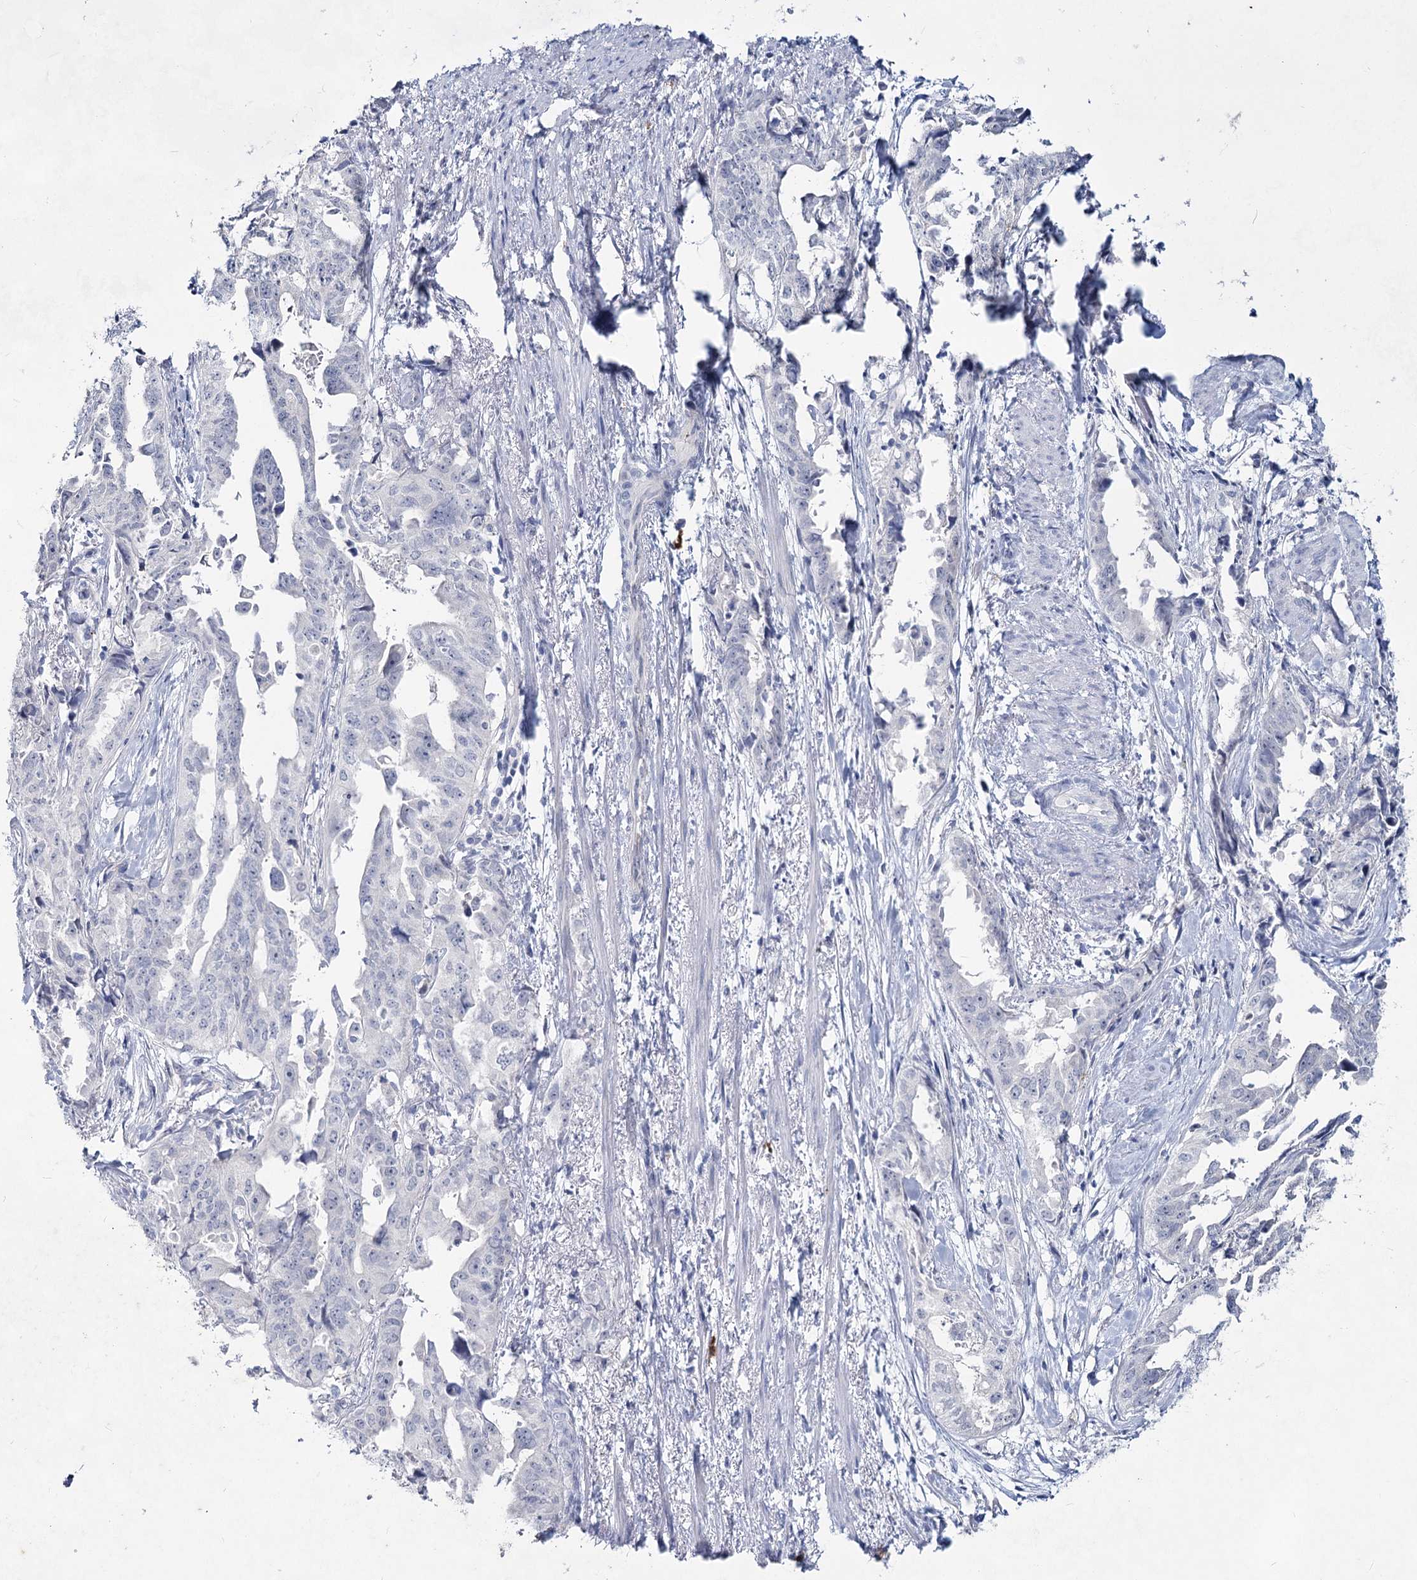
{"staining": {"intensity": "negative", "quantity": "none", "location": "none"}, "tissue": "endometrial cancer", "cell_type": "Tumor cells", "image_type": "cancer", "snomed": [{"axis": "morphology", "description": "Adenocarcinoma, NOS"}, {"axis": "topography", "description": "Endometrium"}], "caption": "Immunohistochemistry histopathology image of human endometrial cancer stained for a protein (brown), which shows no positivity in tumor cells. (Immunohistochemistry, brightfield microscopy, high magnification).", "gene": "CCDC73", "patient": {"sex": "female", "age": 65}}